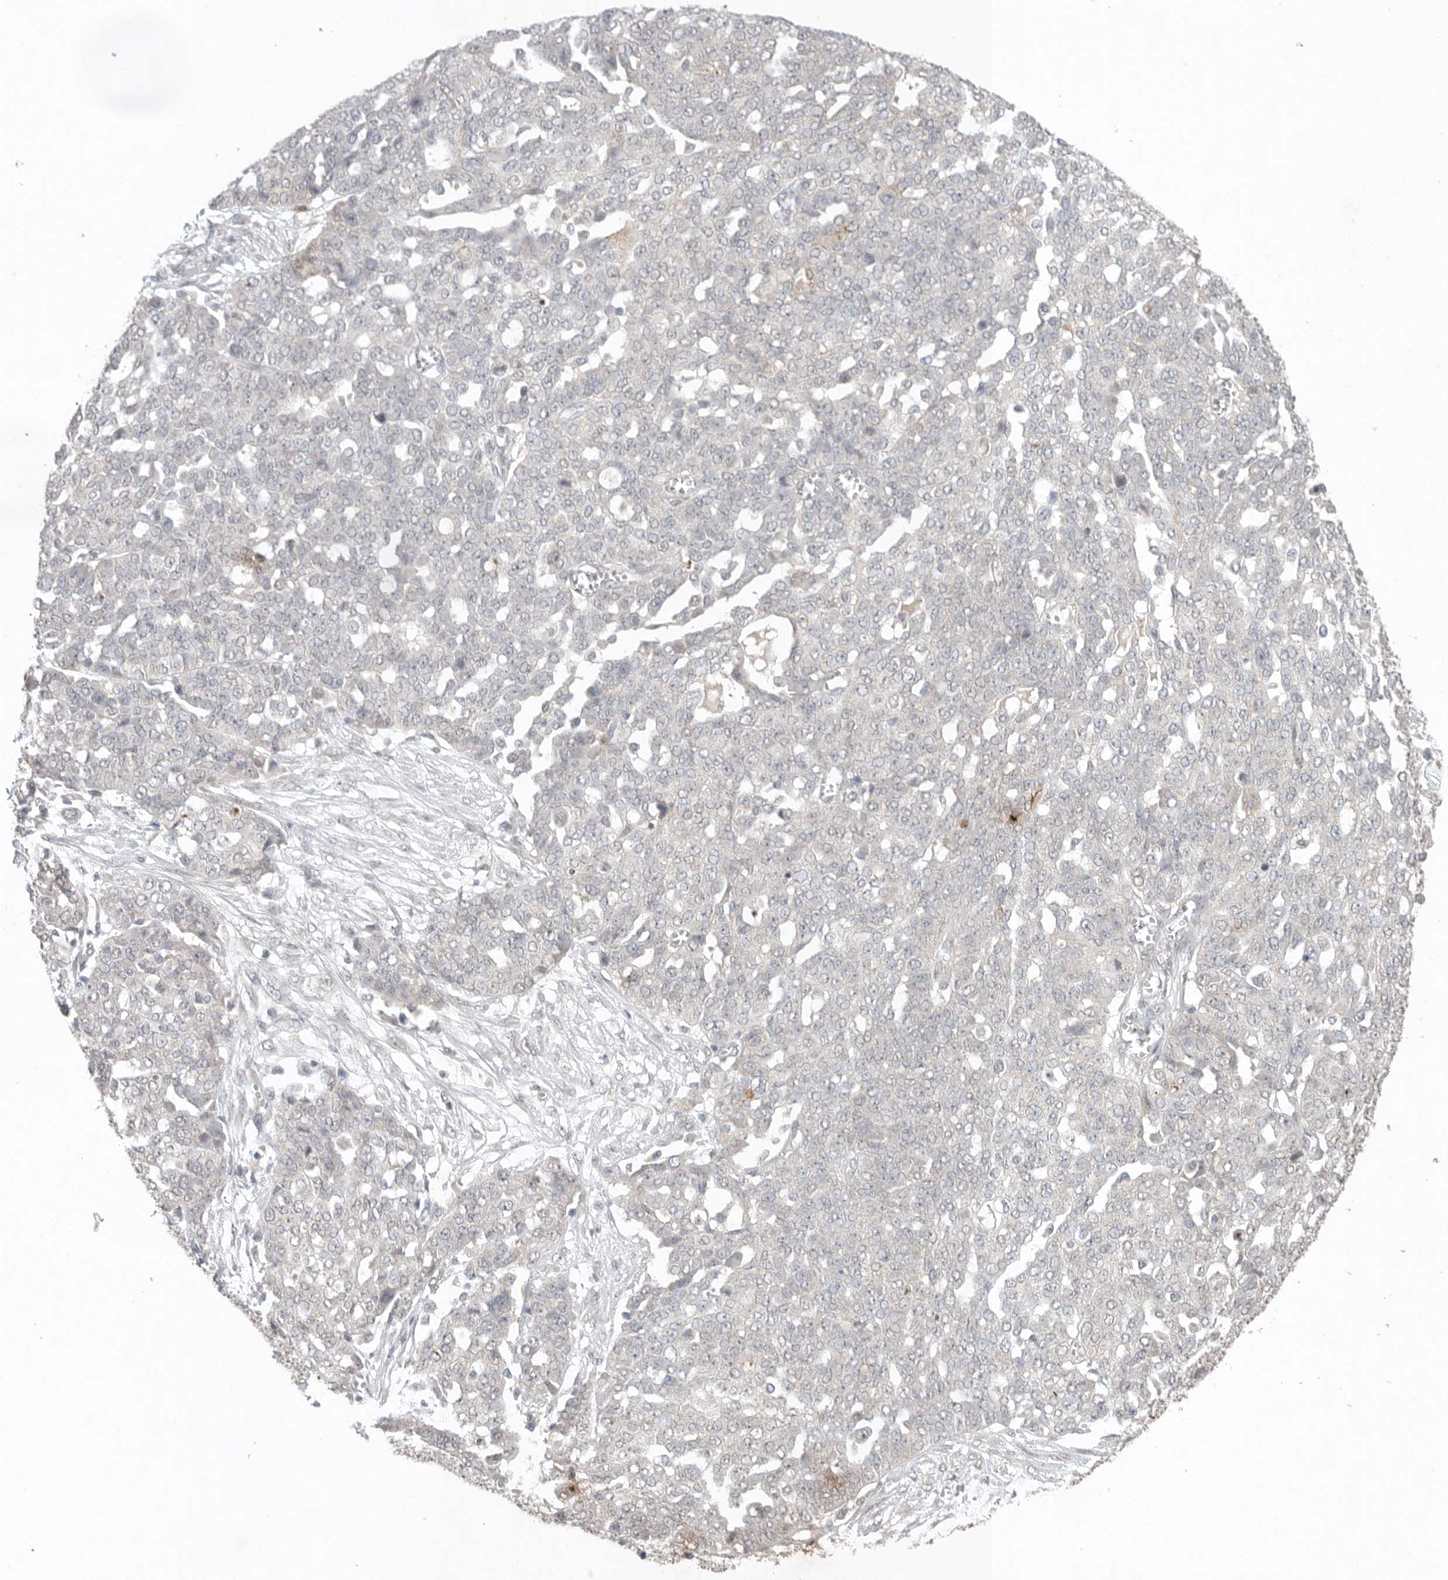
{"staining": {"intensity": "negative", "quantity": "none", "location": "none"}, "tissue": "ovarian cancer", "cell_type": "Tumor cells", "image_type": "cancer", "snomed": [{"axis": "morphology", "description": "Cystadenocarcinoma, serous, NOS"}, {"axis": "topography", "description": "Soft tissue"}, {"axis": "topography", "description": "Ovary"}], "caption": "An immunohistochemistry (IHC) histopathology image of ovarian cancer is shown. There is no staining in tumor cells of ovarian cancer.", "gene": "KLK5", "patient": {"sex": "female", "age": 57}}